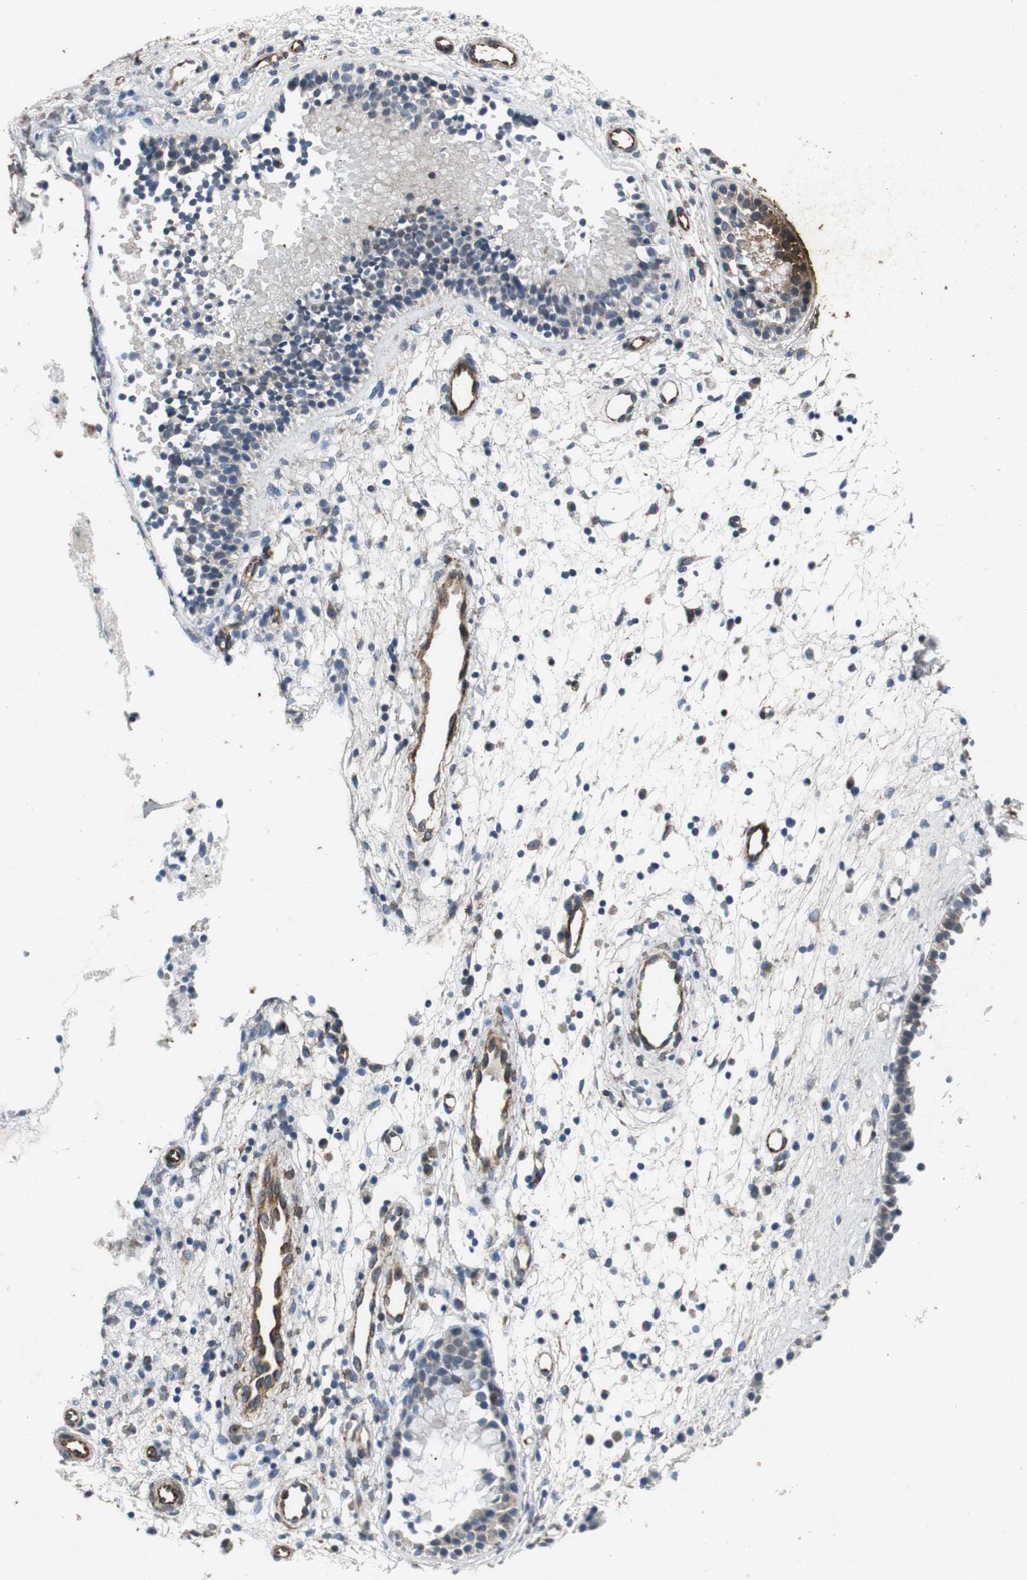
{"staining": {"intensity": "moderate", "quantity": "25%-75%", "location": "cytoplasmic/membranous"}, "tissue": "nasopharynx", "cell_type": "Respiratory epithelial cells", "image_type": "normal", "snomed": [{"axis": "morphology", "description": "Normal tissue, NOS"}, {"axis": "topography", "description": "Nasopharynx"}], "caption": "Protein positivity by immunohistochemistry (IHC) displays moderate cytoplasmic/membranous staining in about 25%-75% of respiratory epithelial cells in normal nasopharynx.", "gene": "ISCU", "patient": {"sex": "male", "age": 21}}